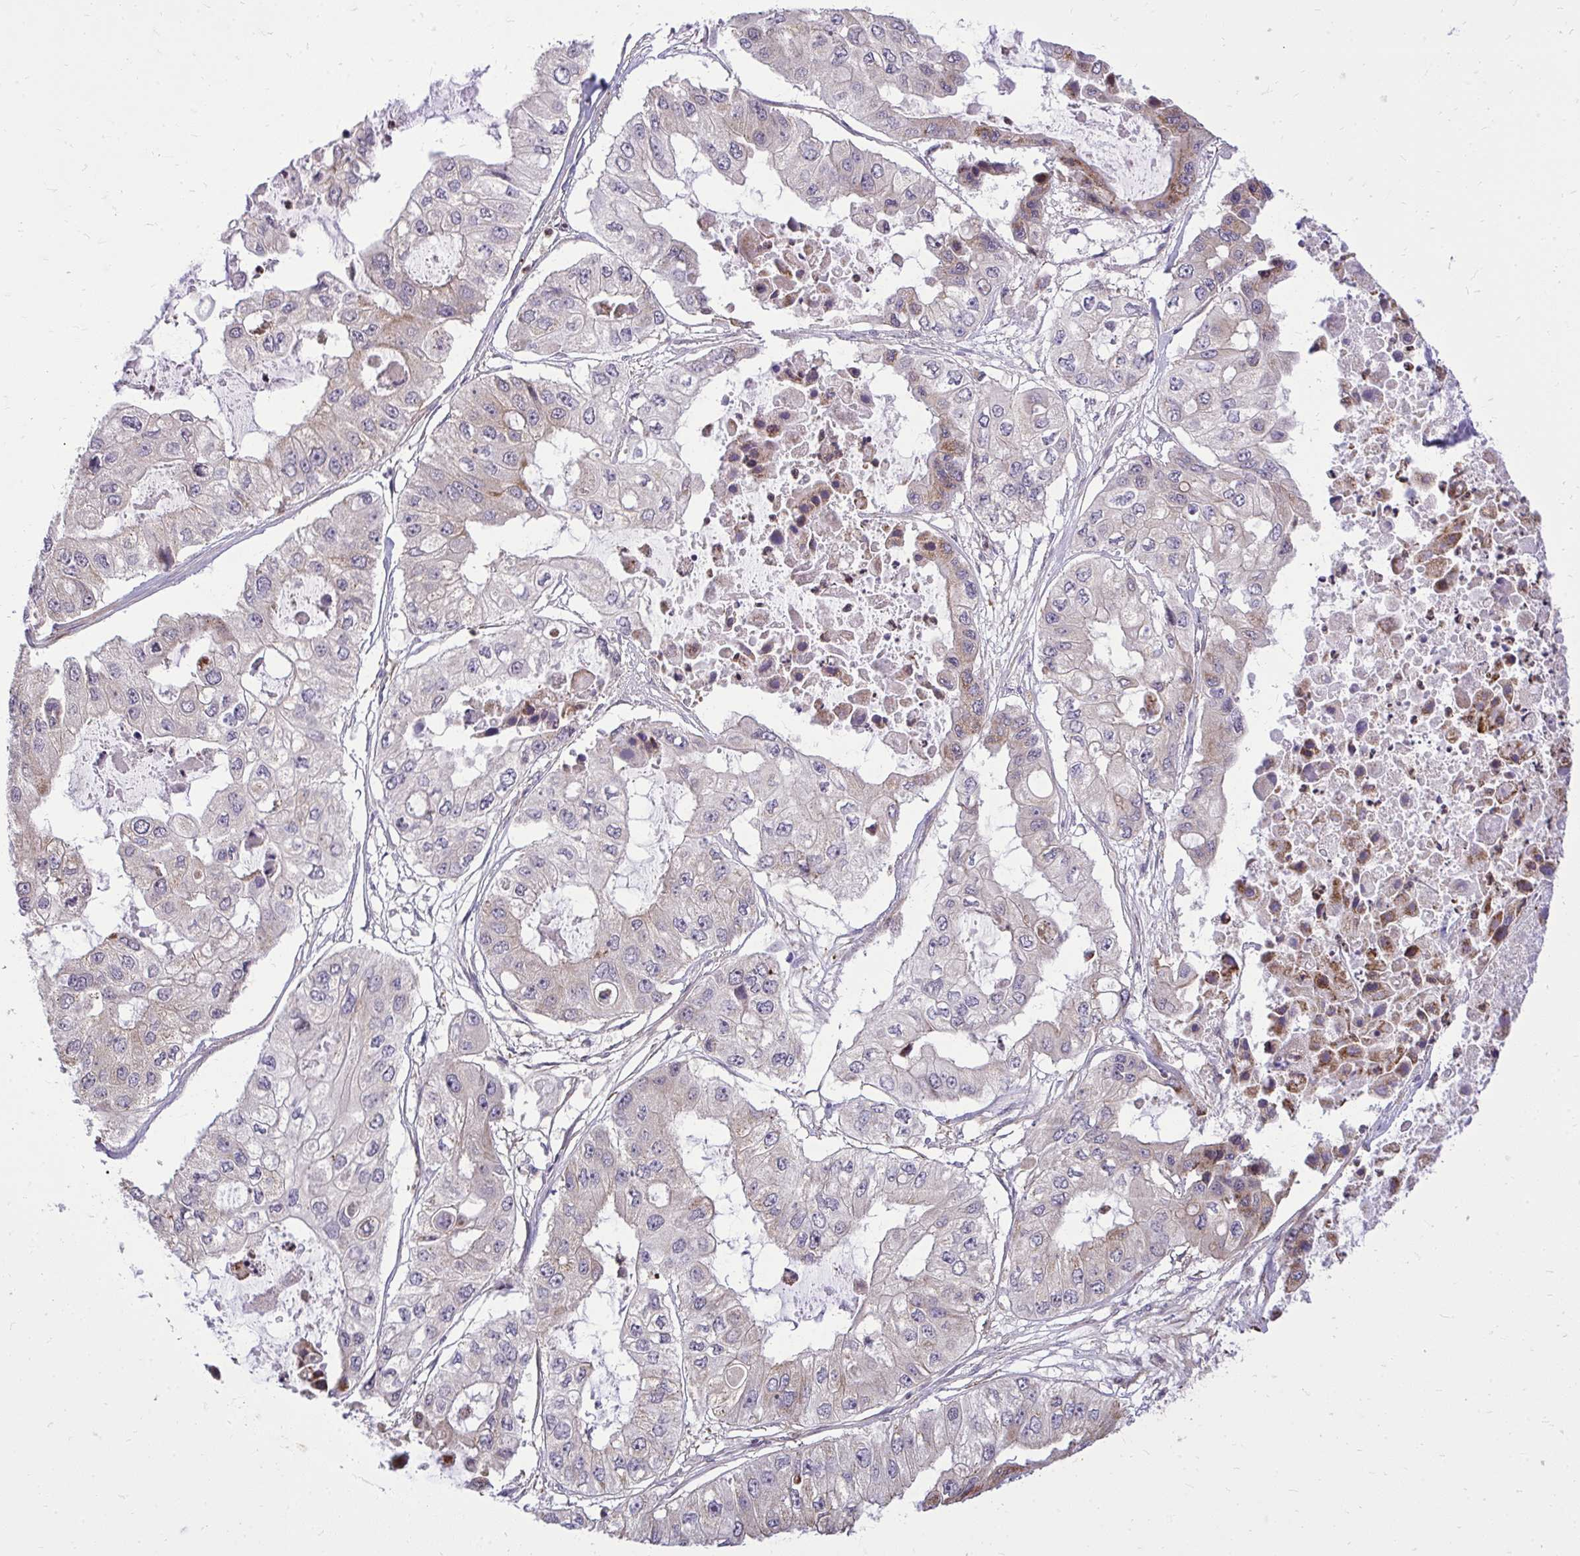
{"staining": {"intensity": "weak", "quantity": "<25%", "location": "cytoplasmic/membranous"}, "tissue": "ovarian cancer", "cell_type": "Tumor cells", "image_type": "cancer", "snomed": [{"axis": "morphology", "description": "Cystadenocarcinoma, serous, NOS"}, {"axis": "topography", "description": "Ovary"}], "caption": "Ovarian serous cystadenocarcinoma was stained to show a protein in brown. There is no significant expression in tumor cells. (DAB immunohistochemistry (IHC), high magnification).", "gene": "SLC7A5", "patient": {"sex": "female", "age": 56}}